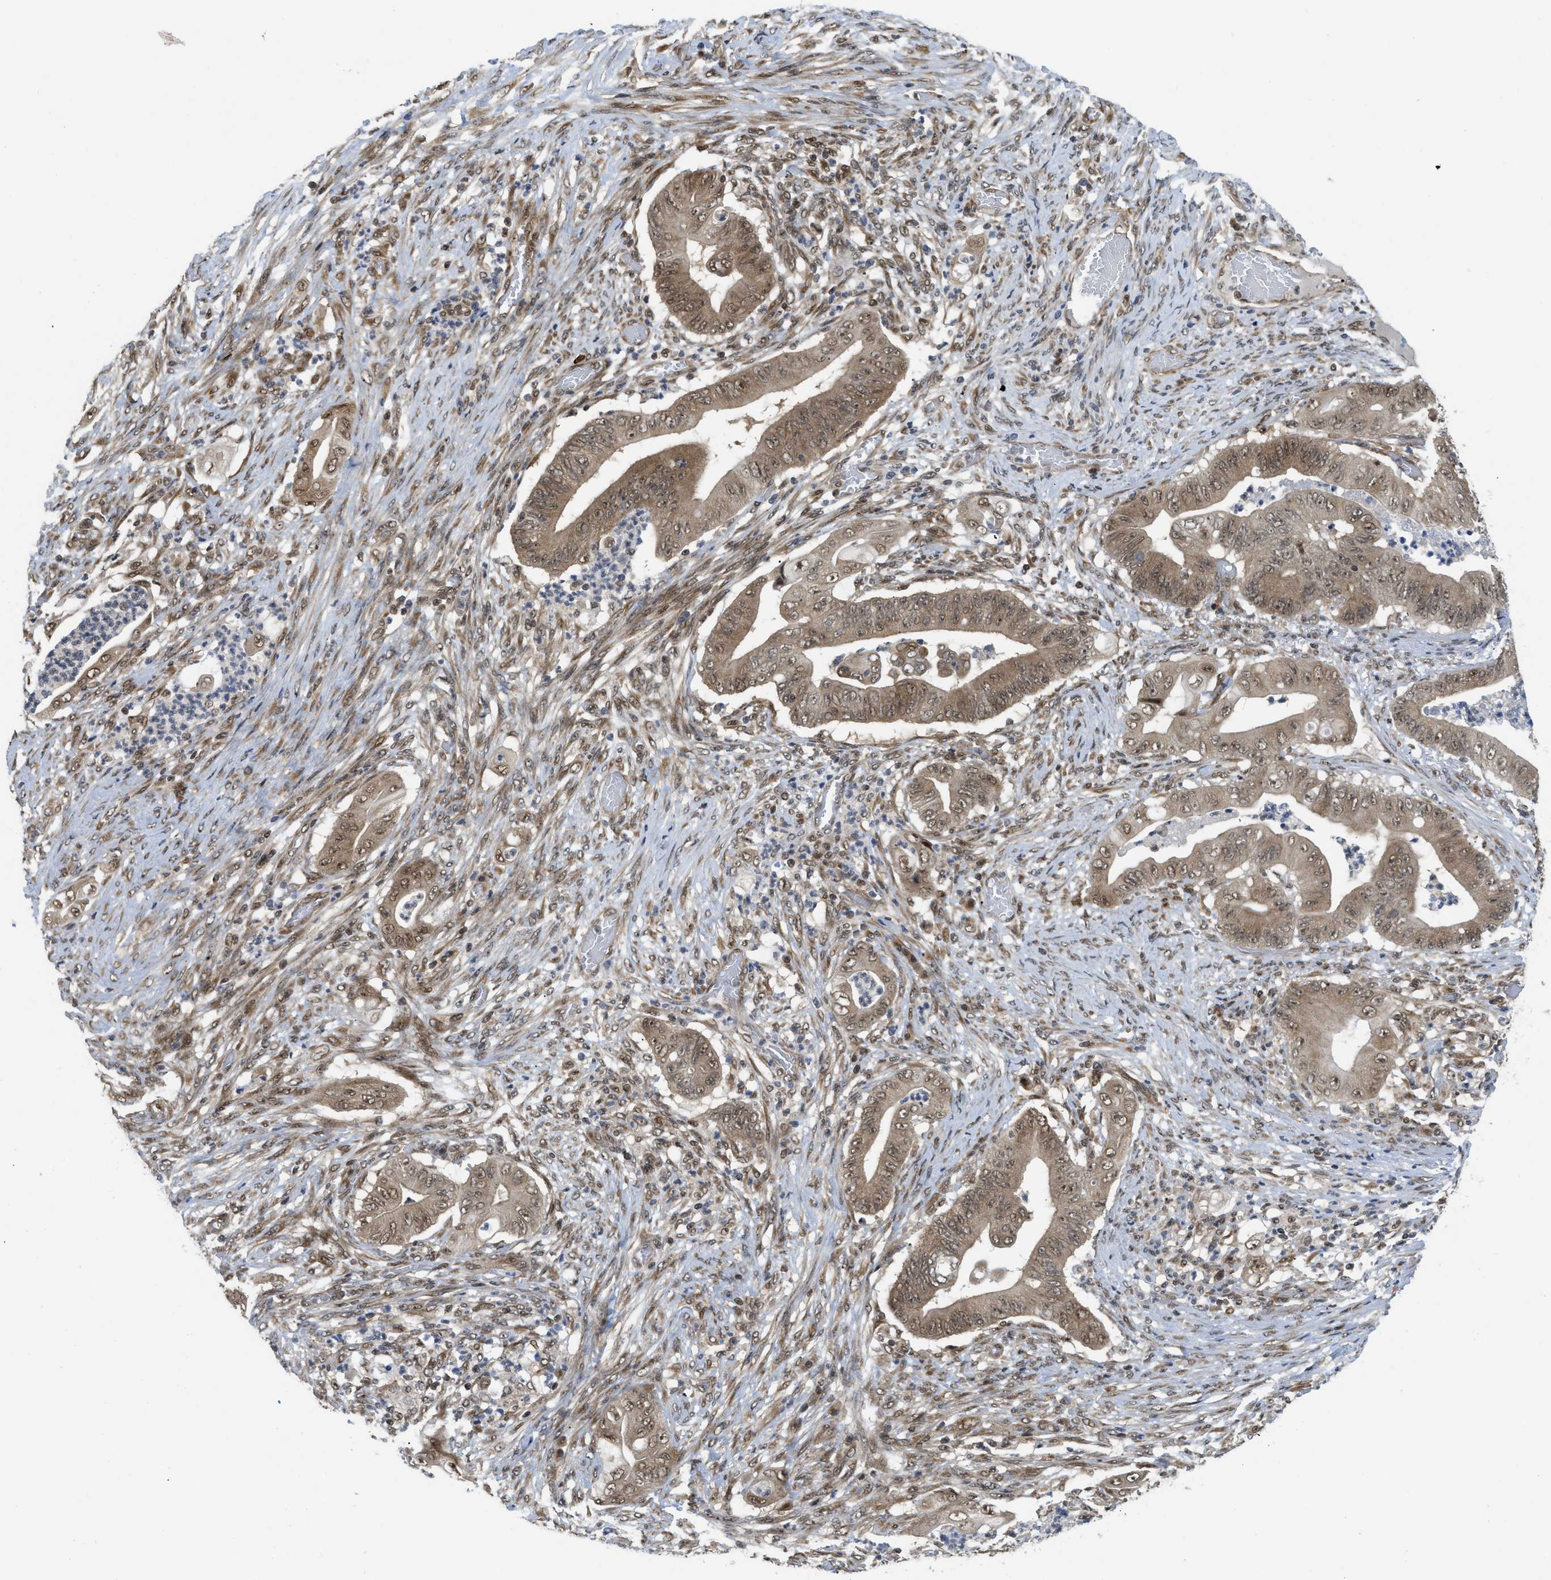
{"staining": {"intensity": "moderate", "quantity": ">75%", "location": "cytoplasmic/membranous,nuclear"}, "tissue": "stomach cancer", "cell_type": "Tumor cells", "image_type": "cancer", "snomed": [{"axis": "morphology", "description": "Adenocarcinoma, NOS"}, {"axis": "topography", "description": "Stomach"}], "caption": "Tumor cells display moderate cytoplasmic/membranous and nuclear staining in approximately >75% of cells in stomach adenocarcinoma. (DAB (3,3'-diaminobenzidine) IHC with brightfield microscopy, high magnification).", "gene": "TACC1", "patient": {"sex": "female", "age": 73}}